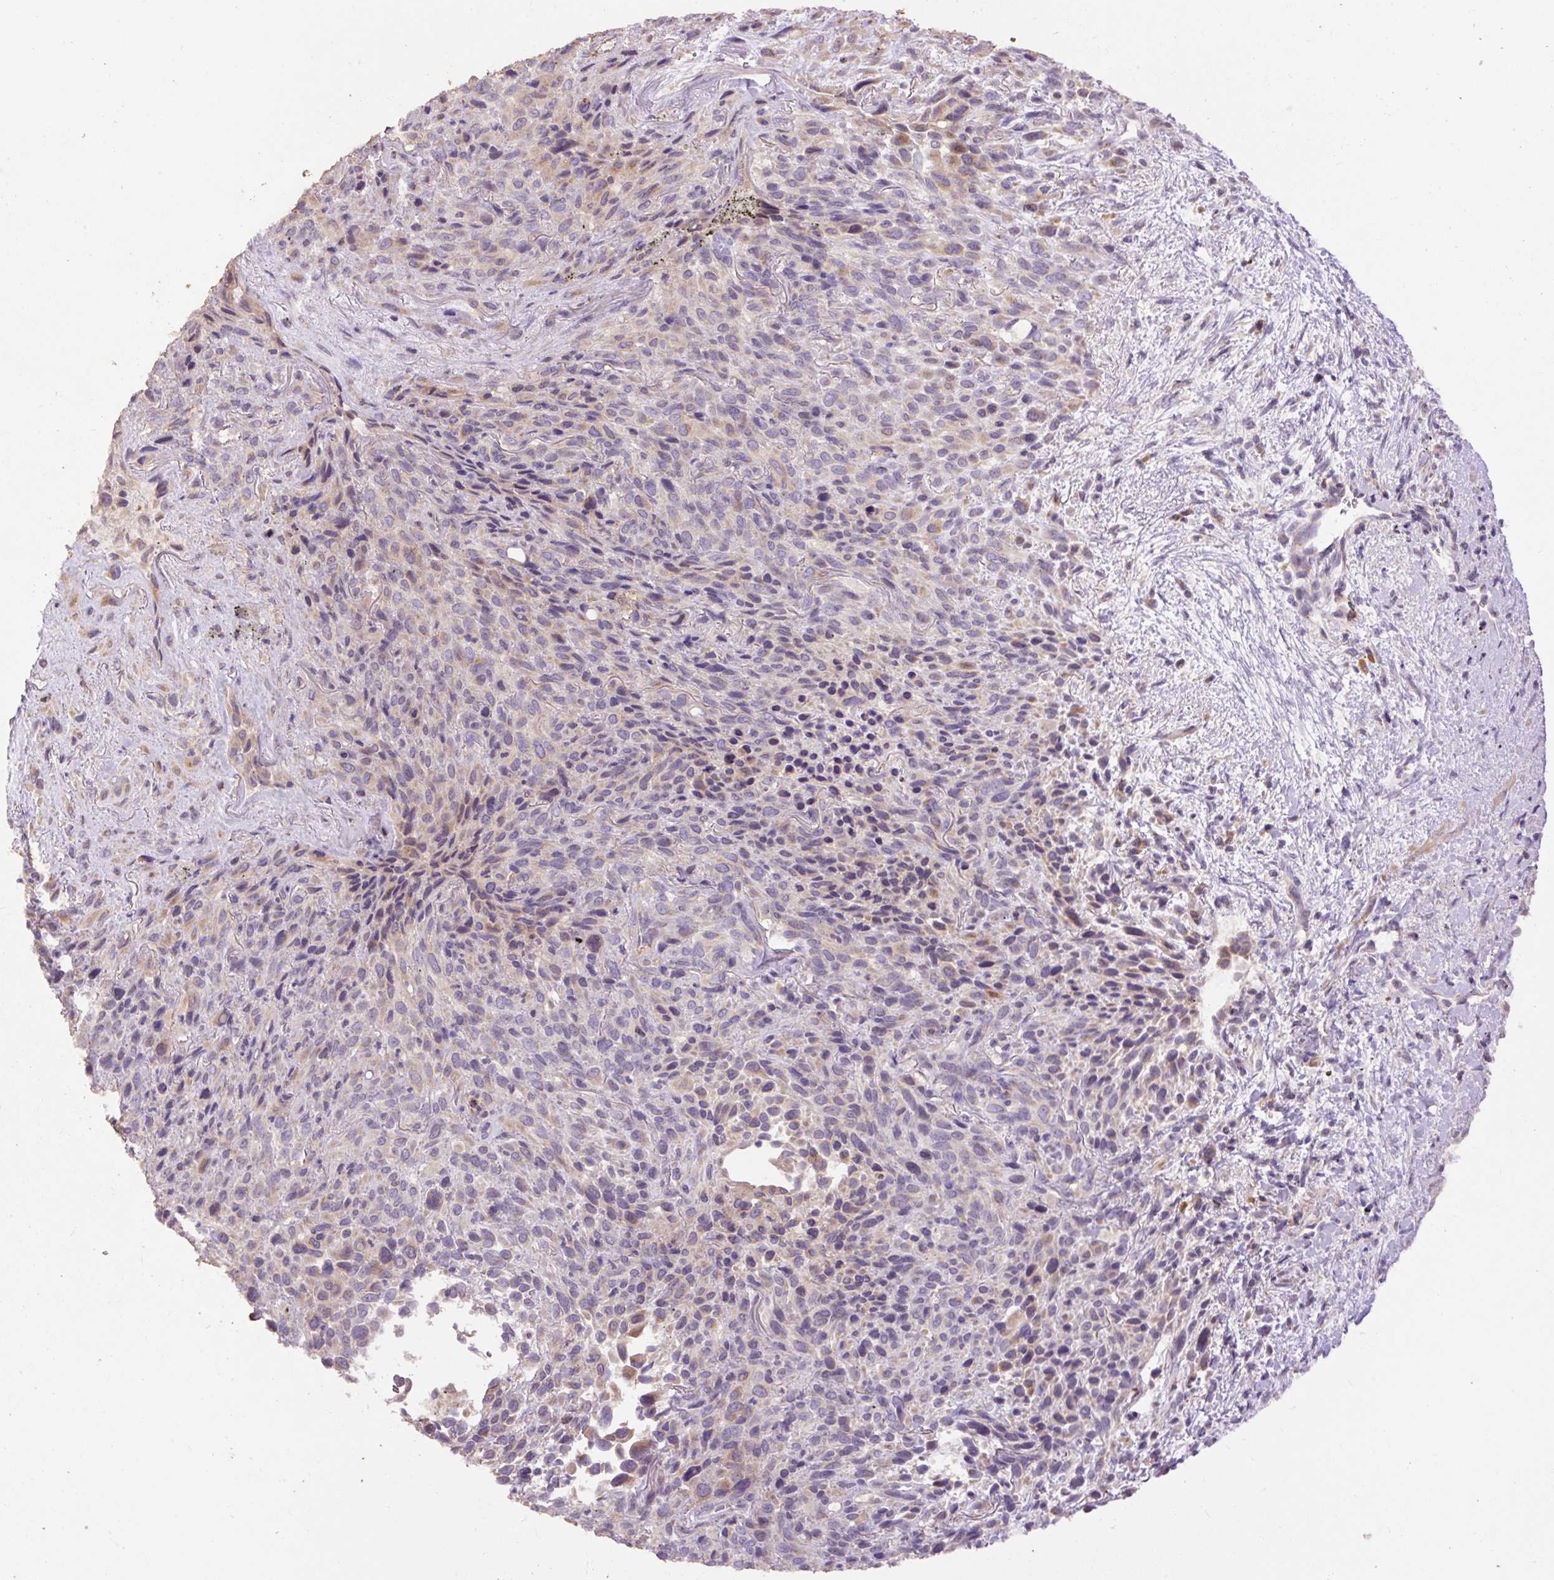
{"staining": {"intensity": "weak", "quantity": "25%-75%", "location": "cytoplasmic/membranous"}, "tissue": "melanoma", "cell_type": "Tumor cells", "image_type": "cancer", "snomed": [{"axis": "morphology", "description": "Malignant melanoma, Metastatic site"}, {"axis": "topography", "description": "Lung"}], "caption": "IHC histopathology image of human melanoma stained for a protein (brown), which displays low levels of weak cytoplasmic/membranous positivity in about 25%-75% of tumor cells.", "gene": "ABR", "patient": {"sex": "male", "age": 48}}